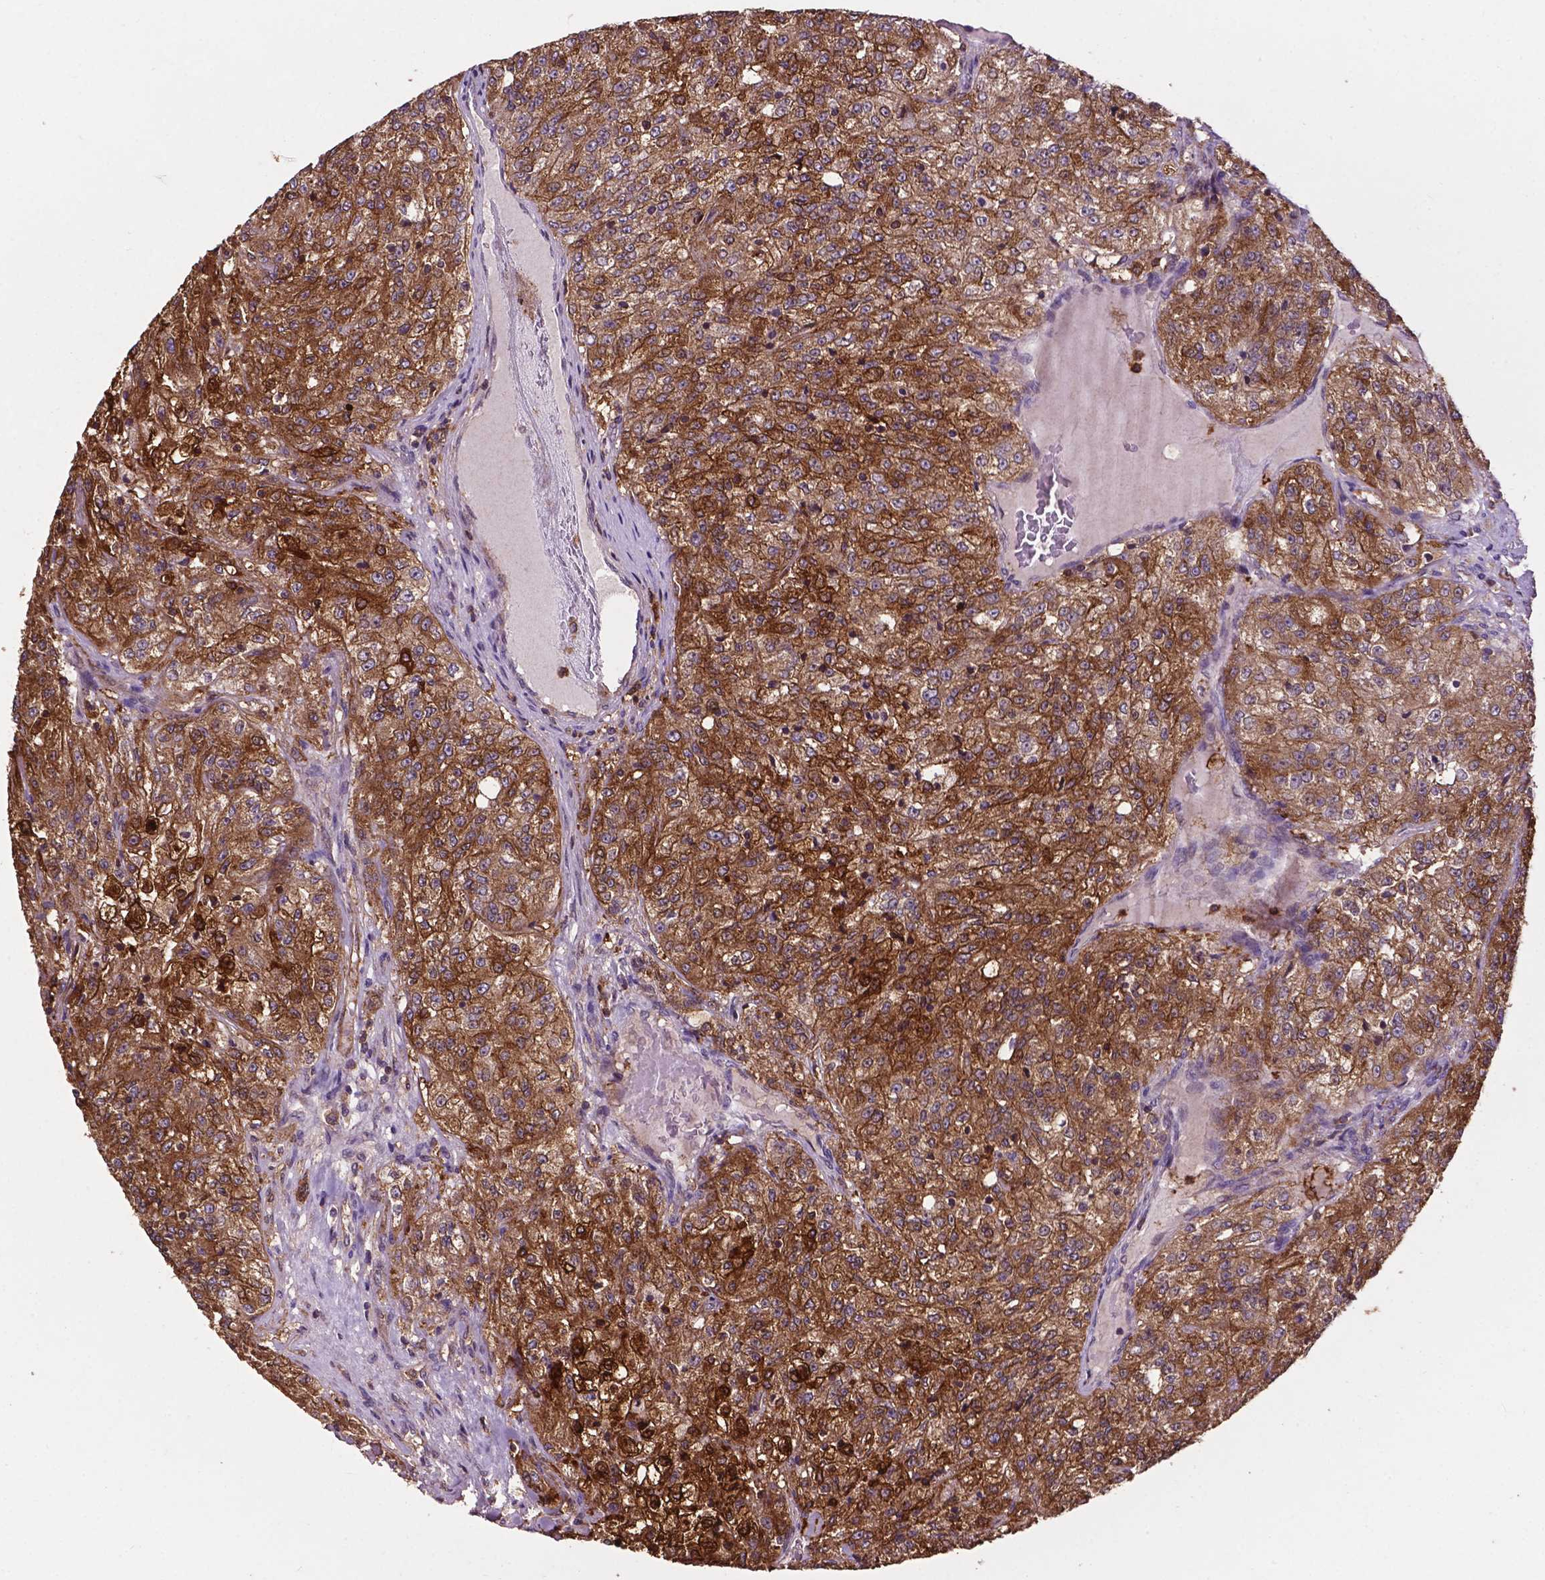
{"staining": {"intensity": "strong", "quantity": ">75%", "location": "cytoplasmic/membranous"}, "tissue": "renal cancer", "cell_type": "Tumor cells", "image_type": "cancer", "snomed": [{"axis": "morphology", "description": "Adenocarcinoma, NOS"}, {"axis": "topography", "description": "Kidney"}], "caption": "Immunohistochemical staining of renal adenocarcinoma displays strong cytoplasmic/membranous protein staining in approximately >75% of tumor cells.", "gene": "SMAD3", "patient": {"sex": "female", "age": 63}}